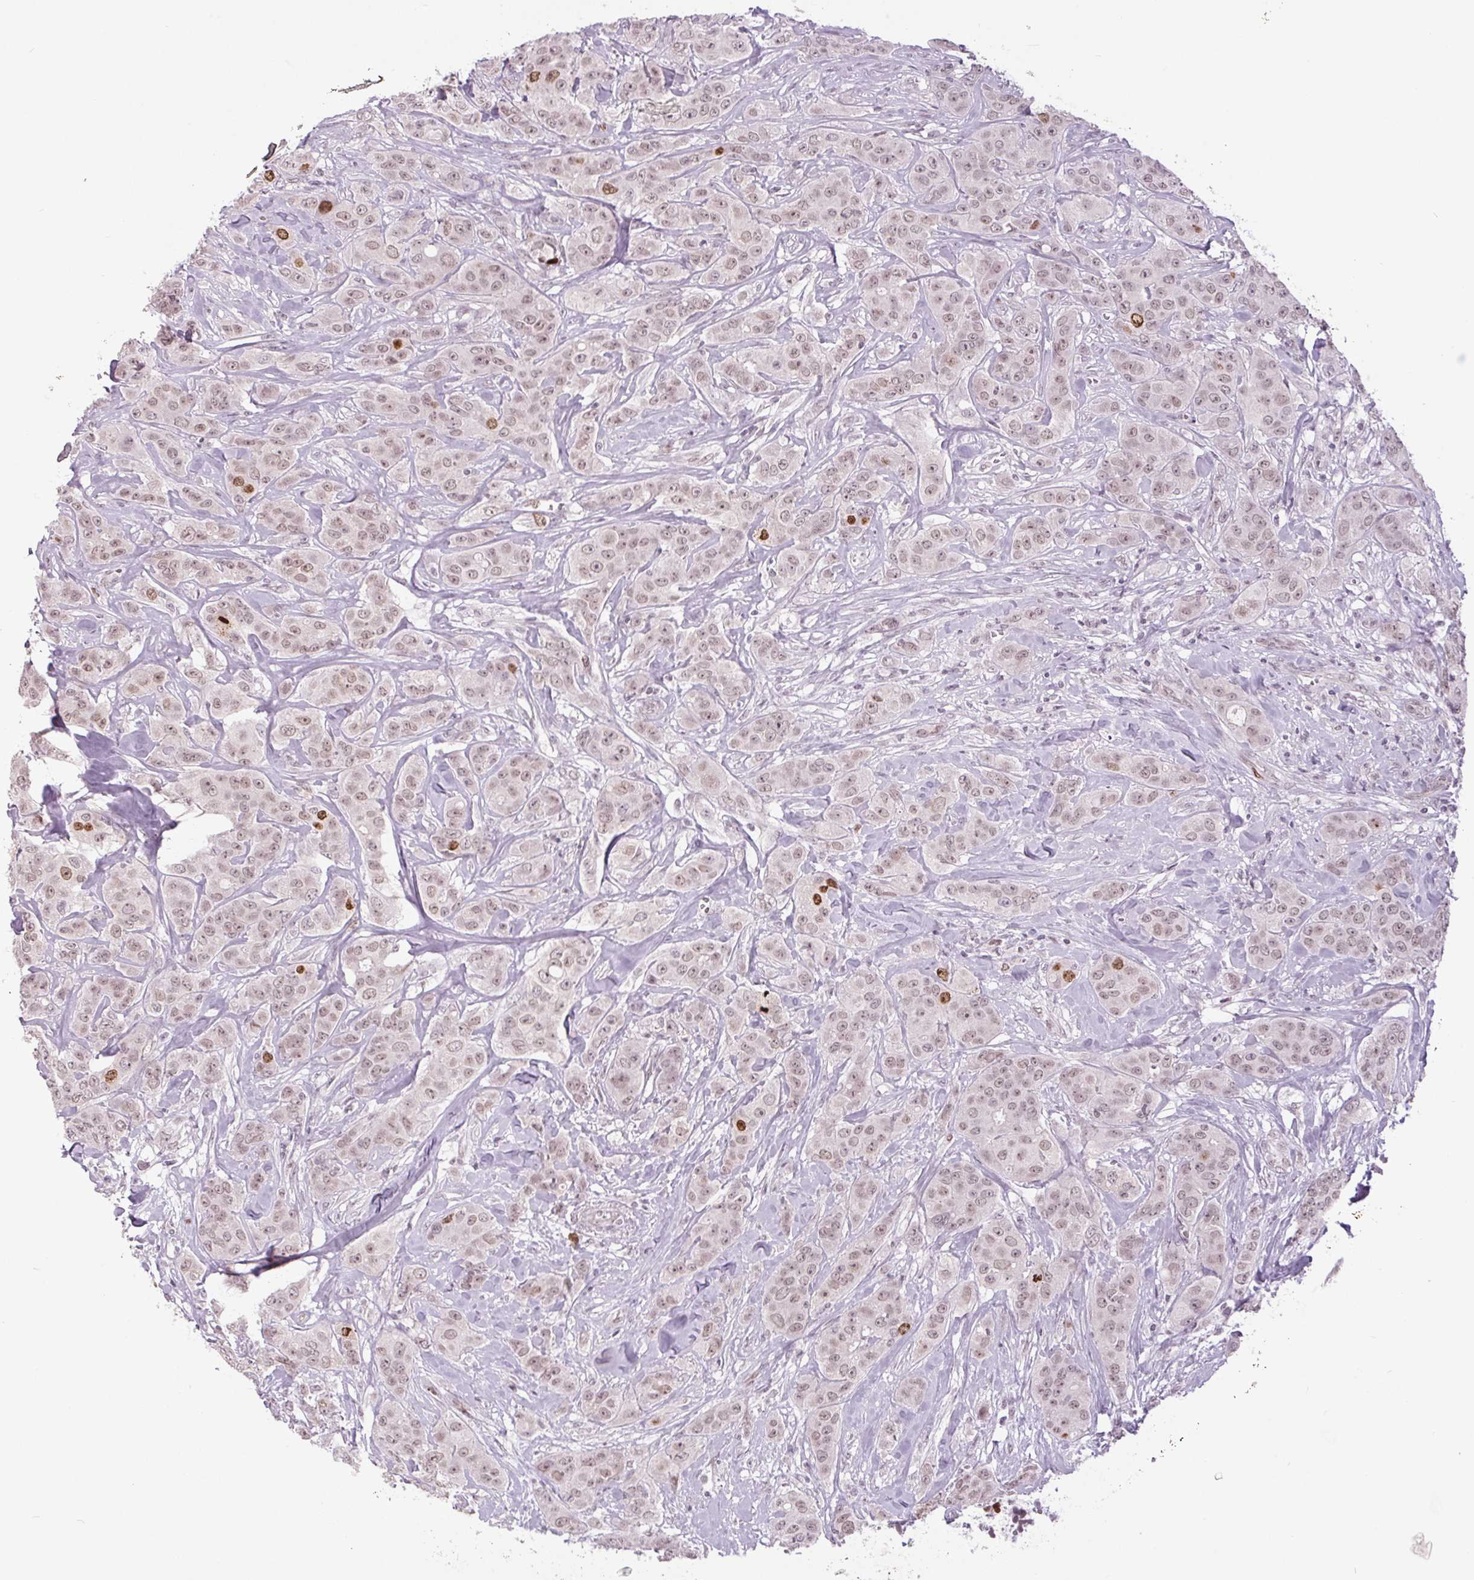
{"staining": {"intensity": "moderate", "quantity": "<25%", "location": "nuclear"}, "tissue": "breast cancer", "cell_type": "Tumor cells", "image_type": "cancer", "snomed": [{"axis": "morphology", "description": "Duct carcinoma"}, {"axis": "topography", "description": "Breast"}], "caption": "Tumor cells exhibit moderate nuclear staining in about <25% of cells in breast cancer (infiltrating ductal carcinoma).", "gene": "SMIM6", "patient": {"sex": "female", "age": 43}}